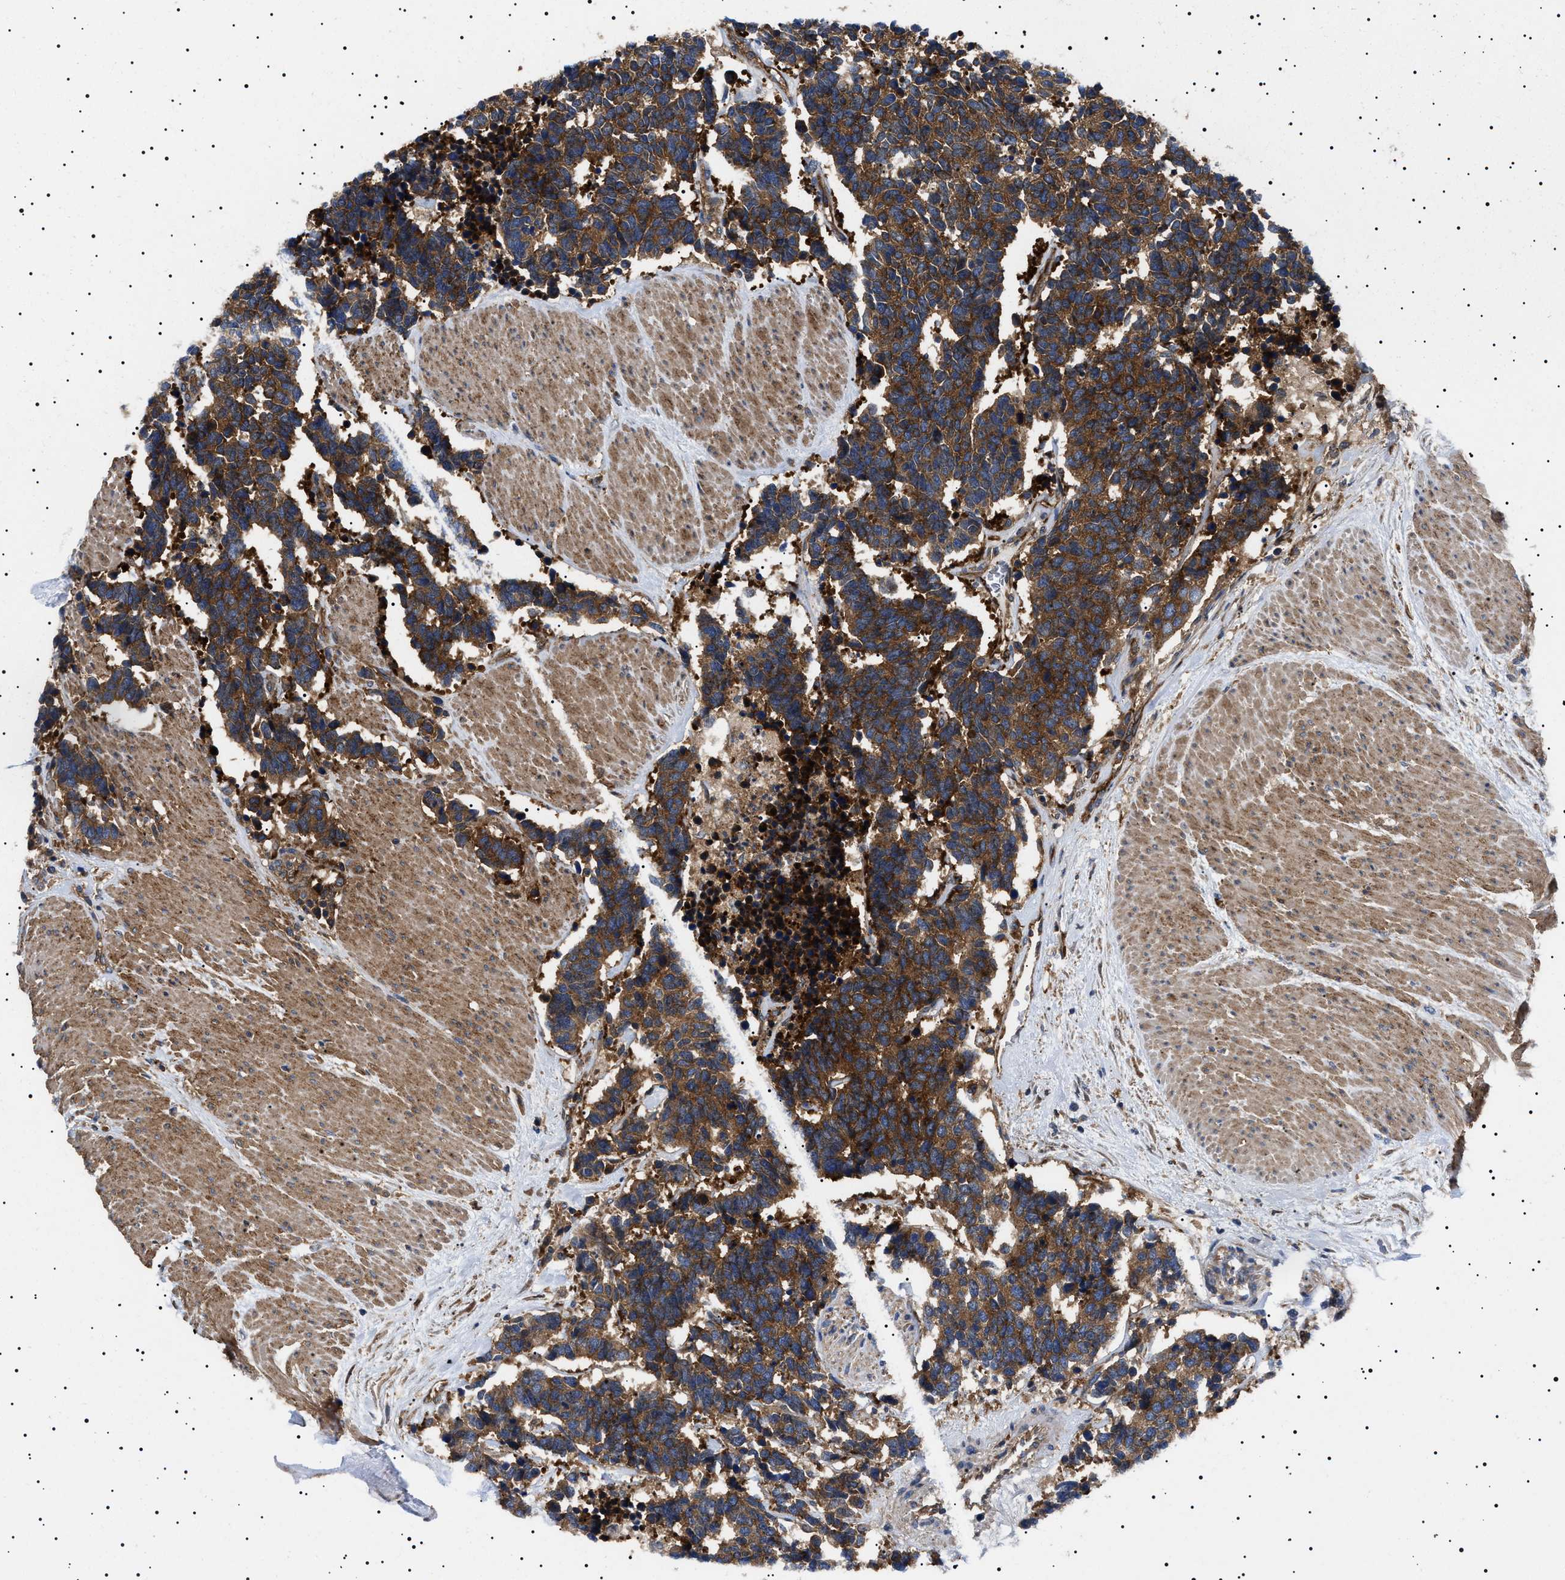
{"staining": {"intensity": "strong", "quantity": ">75%", "location": "cytoplasmic/membranous"}, "tissue": "carcinoid", "cell_type": "Tumor cells", "image_type": "cancer", "snomed": [{"axis": "morphology", "description": "Carcinoma, NOS"}, {"axis": "morphology", "description": "Carcinoid, malignant, NOS"}, {"axis": "topography", "description": "Urinary bladder"}], "caption": "A high amount of strong cytoplasmic/membranous expression is appreciated in approximately >75% of tumor cells in carcinoma tissue.", "gene": "TPP2", "patient": {"sex": "male", "age": 57}}